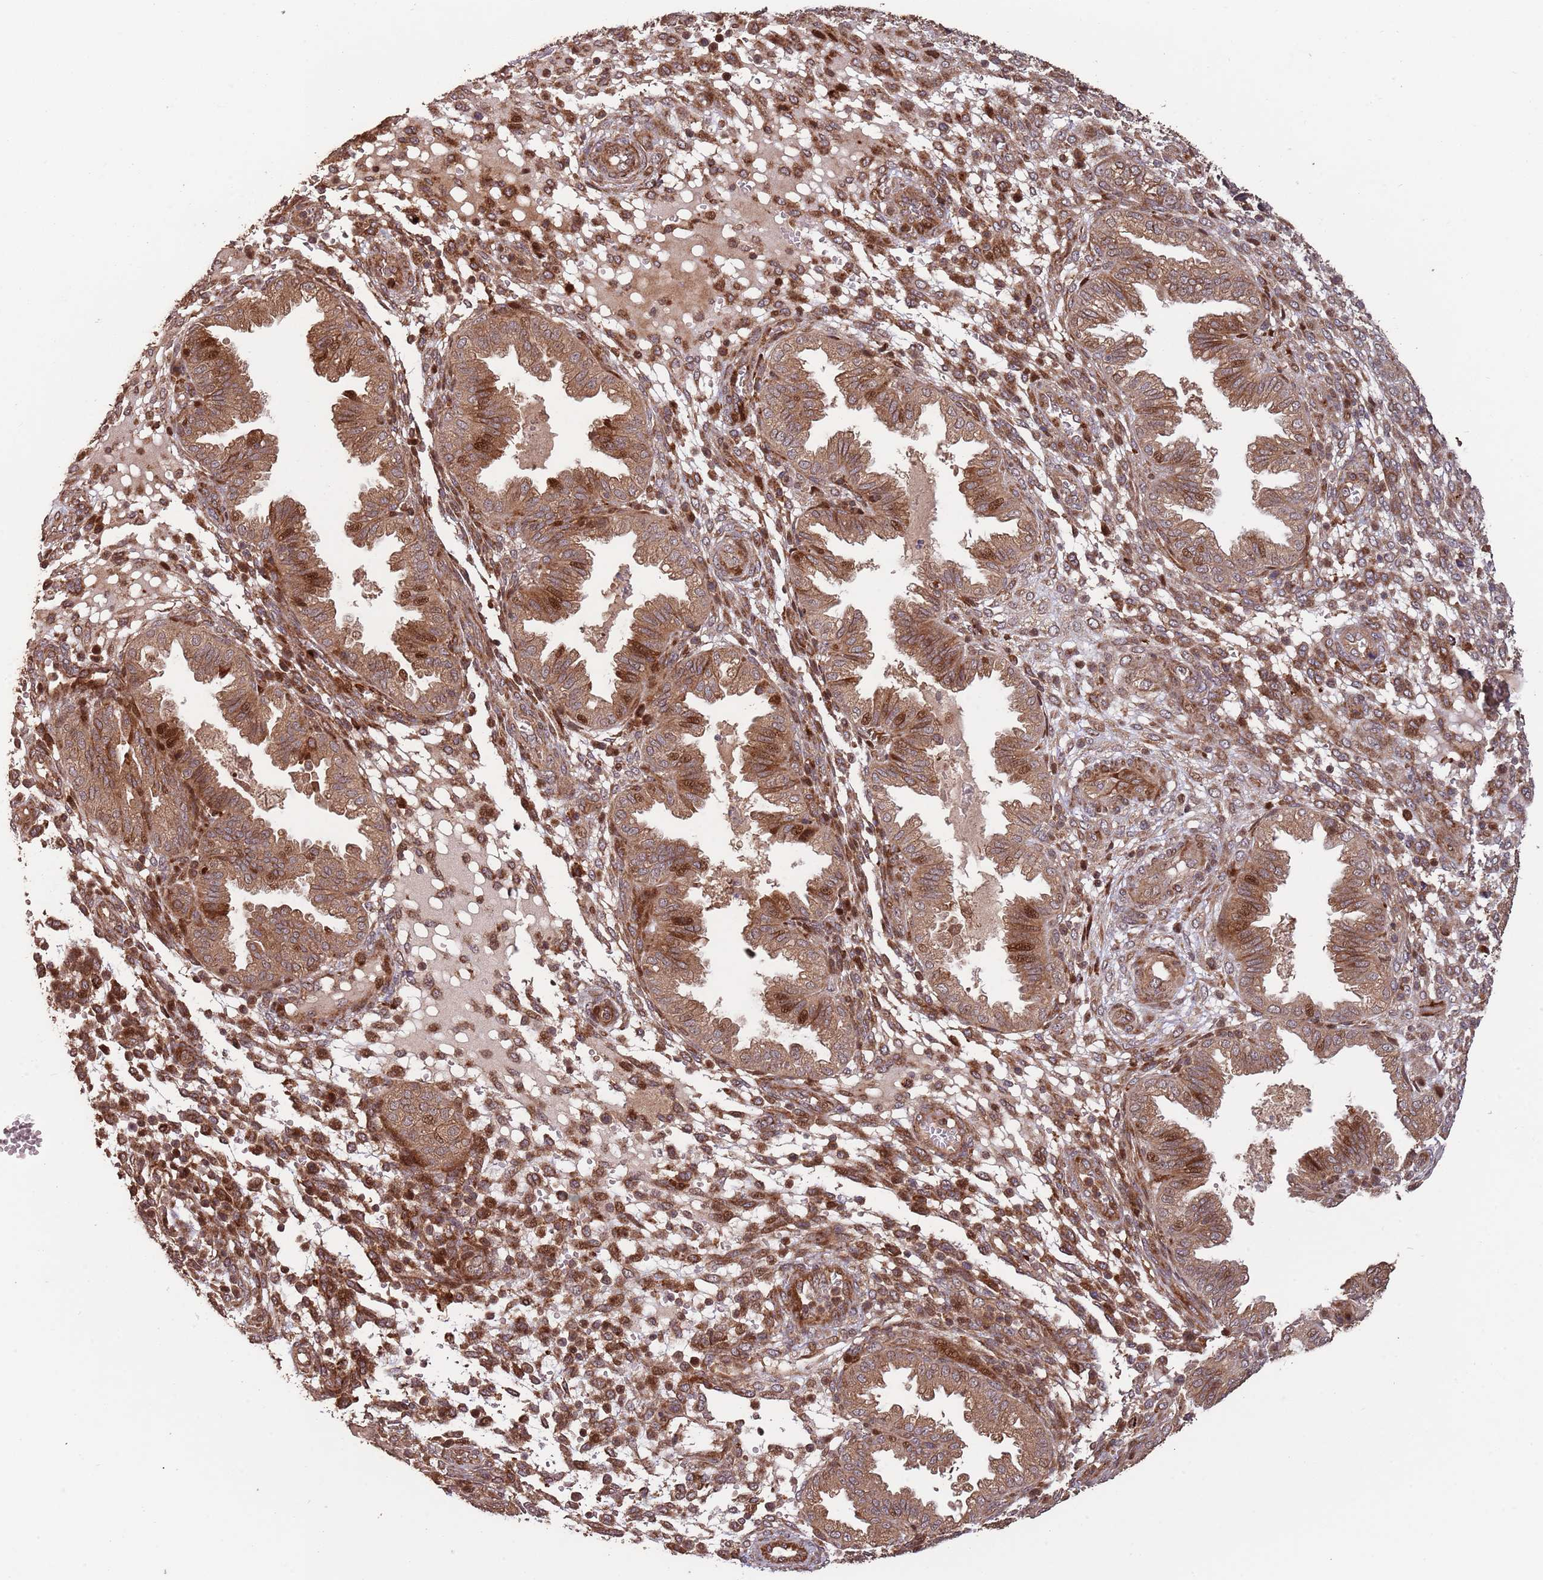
{"staining": {"intensity": "moderate", "quantity": "25%-75%", "location": "cytoplasmic/membranous"}, "tissue": "endometrium", "cell_type": "Cells in endometrial stroma", "image_type": "normal", "snomed": [{"axis": "morphology", "description": "Normal tissue, NOS"}, {"axis": "topography", "description": "Endometrium"}], "caption": "A brown stain highlights moderate cytoplasmic/membranous positivity of a protein in cells in endometrial stroma of benign endometrium. The staining is performed using DAB brown chromogen to label protein expression. The nuclei are counter-stained blue using hematoxylin.", "gene": "ZNF428", "patient": {"sex": "female", "age": 33}}